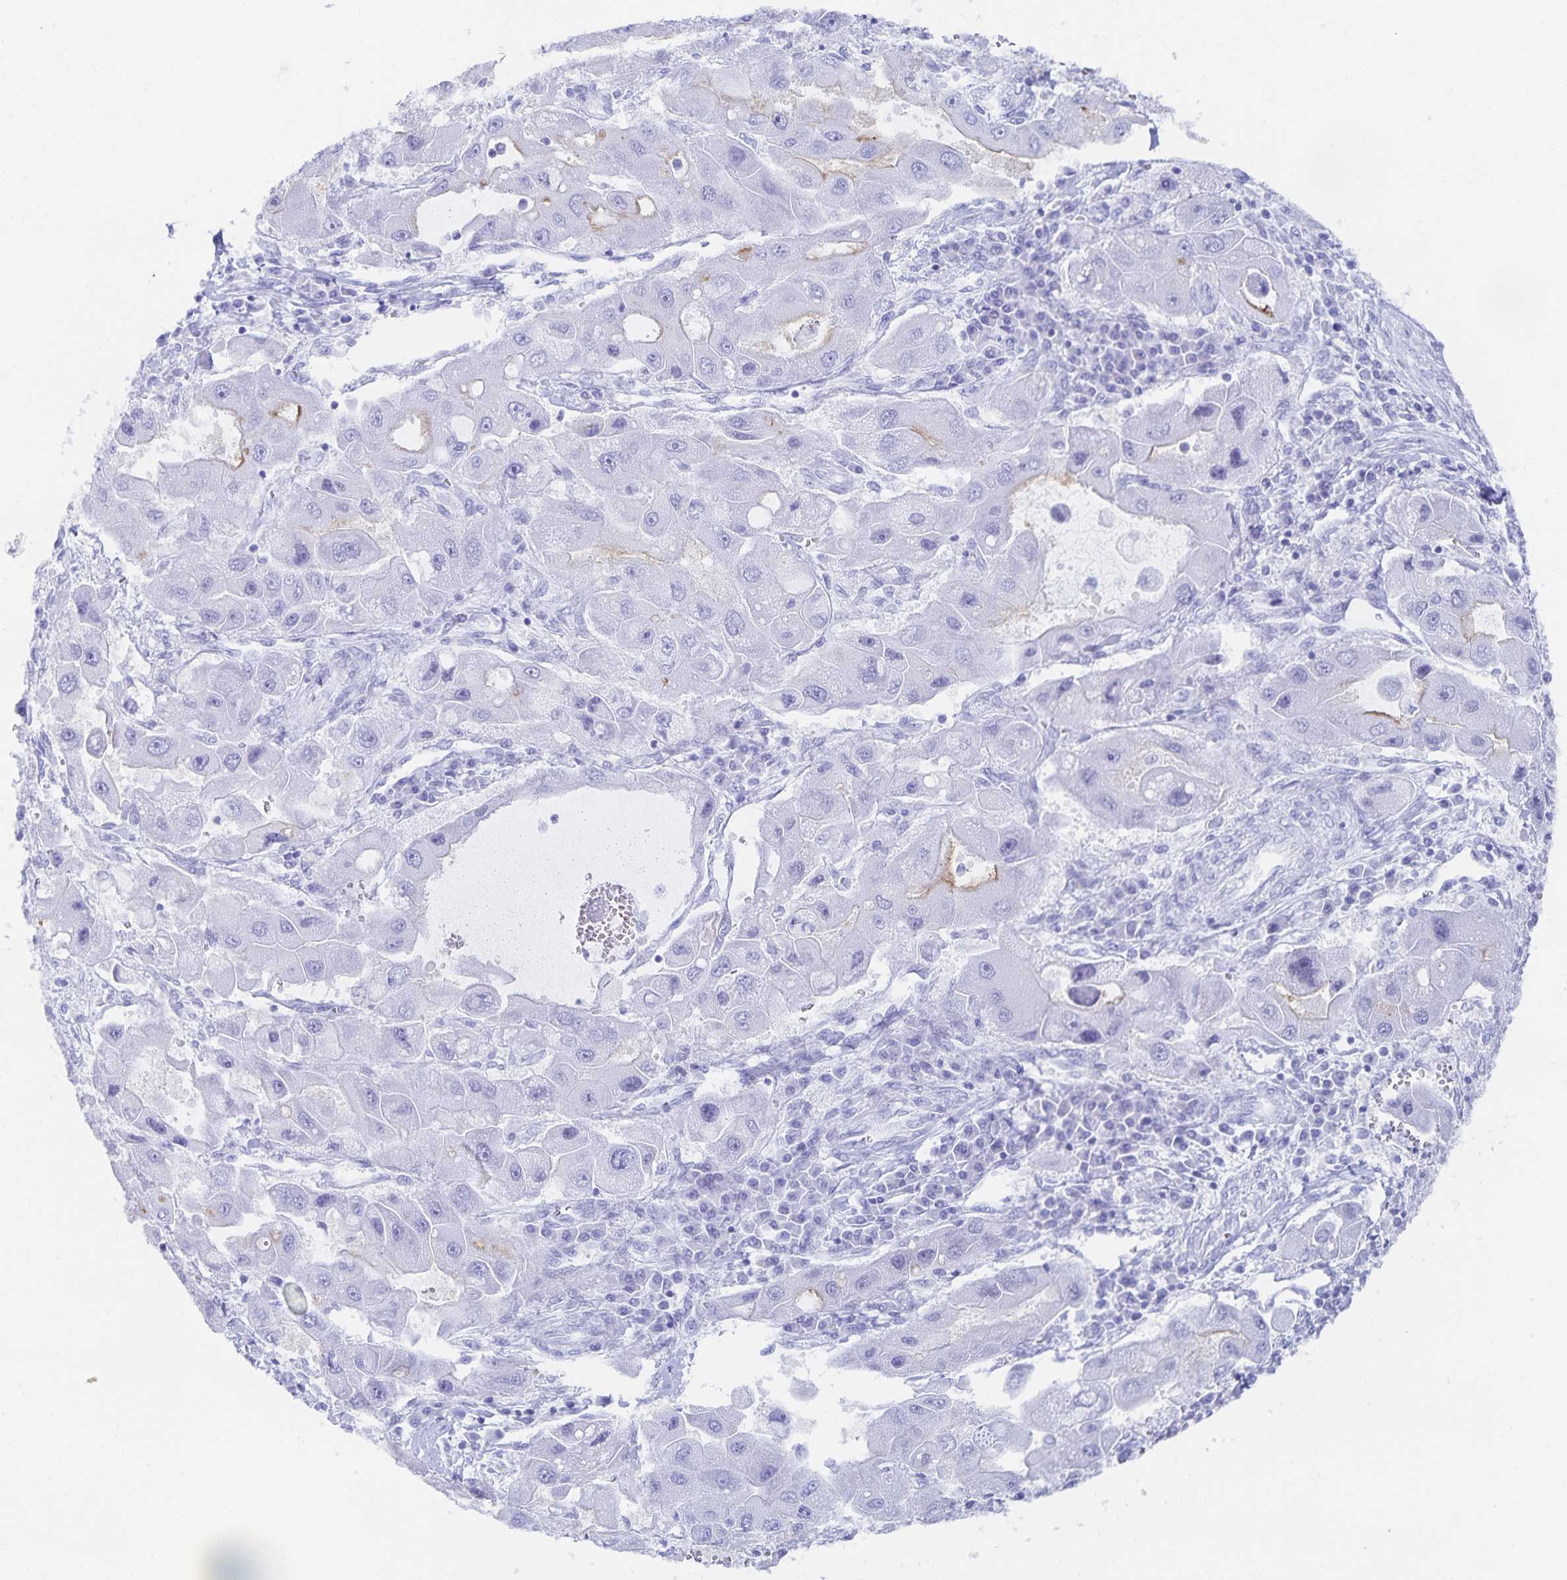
{"staining": {"intensity": "negative", "quantity": "none", "location": "none"}, "tissue": "liver cancer", "cell_type": "Tumor cells", "image_type": "cancer", "snomed": [{"axis": "morphology", "description": "Carcinoma, Hepatocellular, NOS"}, {"axis": "topography", "description": "Liver"}], "caption": "An IHC photomicrograph of liver hepatocellular carcinoma is shown. There is no staining in tumor cells of liver hepatocellular carcinoma. The staining was performed using DAB to visualize the protein expression in brown, while the nuclei were stained in blue with hematoxylin (Magnification: 20x).", "gene": "SNTN", "patient": {"sex": "male", "age": 24}}